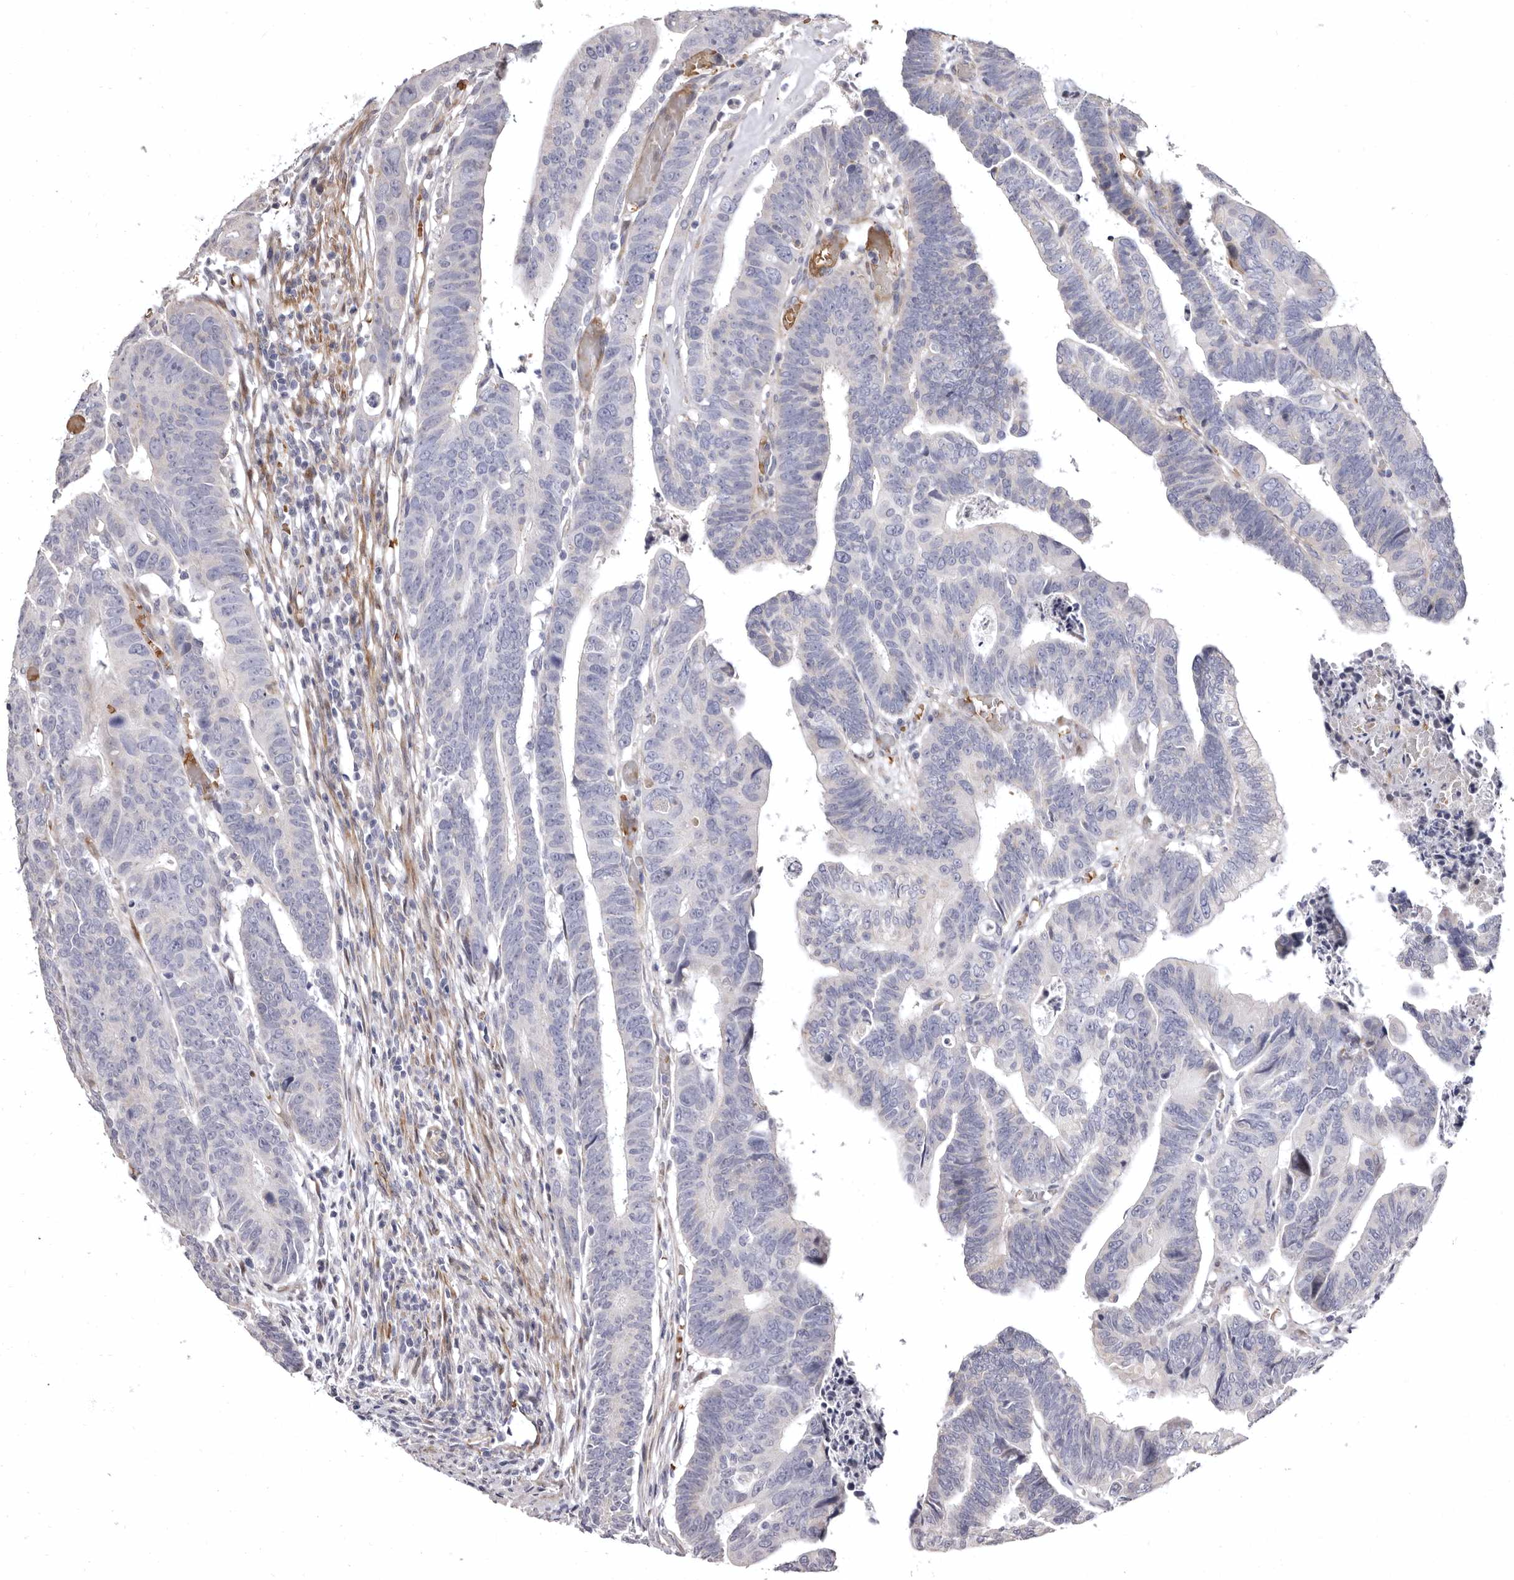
{"staining": {"intensity": "negative", "quantity": "none", "location": "none"}, "tissue": "colorectal cancer", "cell_type": "Tumor cells", "image_type": "cancer", "snomed": [{"axis": "morphology", "description": "Adenocarcinoma, NOS"}, {"axis": "topography", "description": "Rectum"}], "caption": "This is an immunohistochemistry micrograph of human colorectal cancer (adenocarcinoma). There is no positivity in tumor cells.", "gene": "AIDA", "patient": {"sex": "female", "age": 65}}